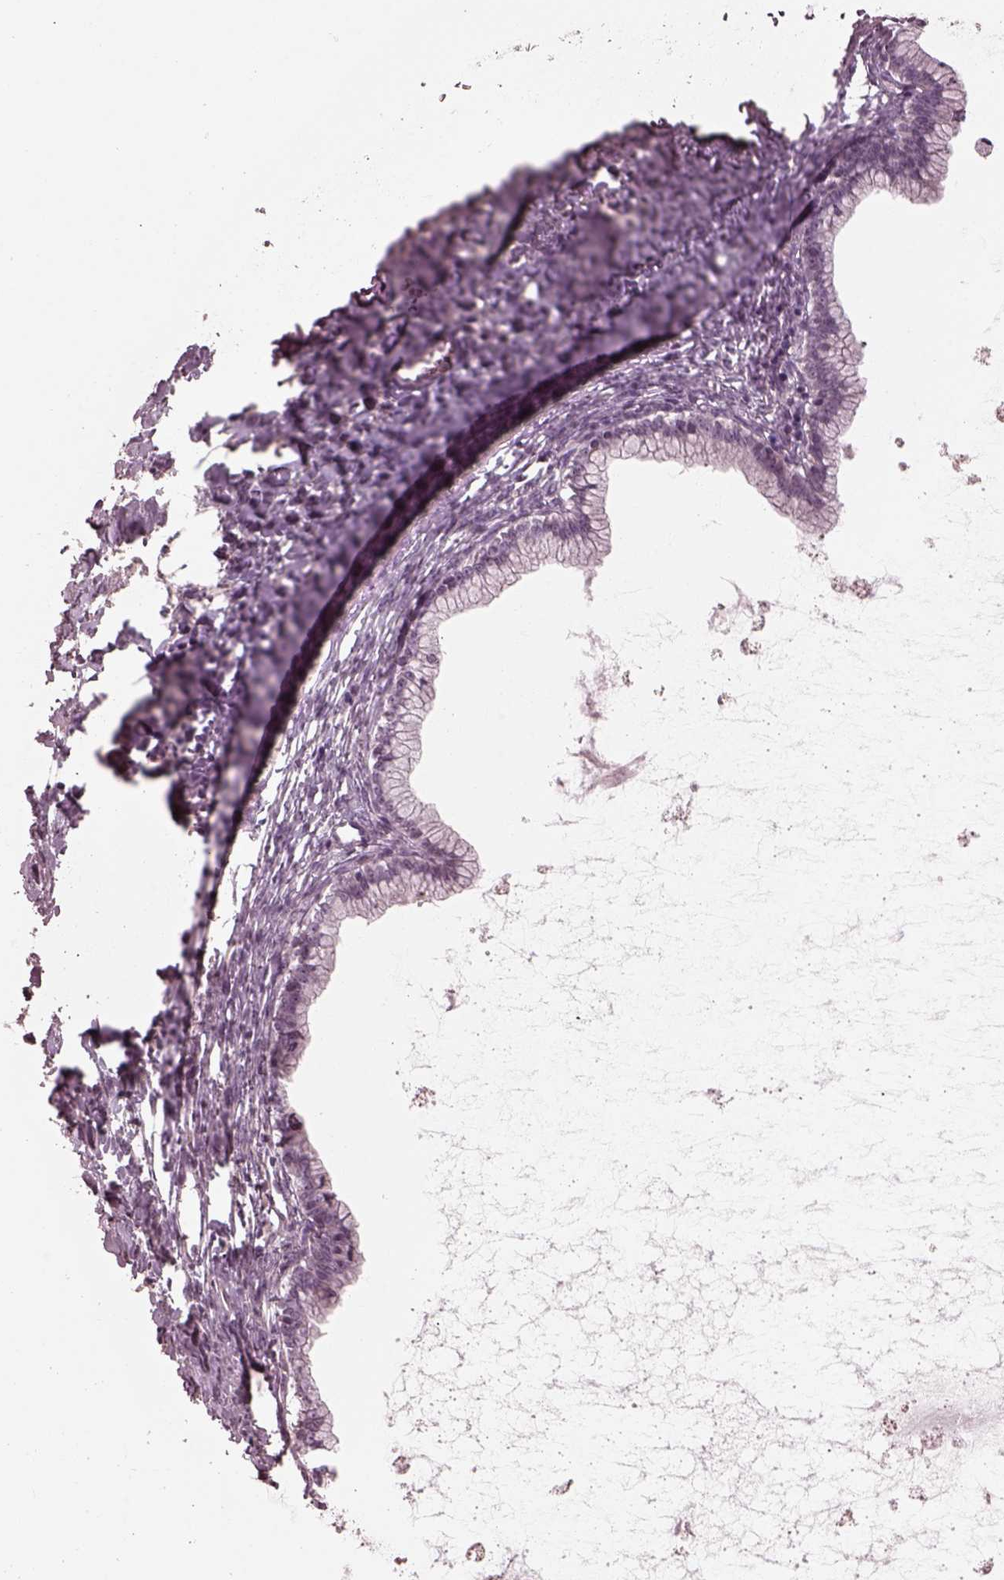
{"staining": {"intensity": "negative", "quantity": "none", "location": "none"}, "tissue": "ovarian cancer", "cell_type": "Tumor cells", "image_type": "cancer", "snomed": [{"axis": "morphology", "description": "Cystadenocarcinoma, mucinous, NOS"}, {"axis": "topography", "description": "Ovary"}], "caption": "Tumor cells are negative for brown protein staining in ovarian cancer (mucinous cystadenocarcinoma).", "gene": "TLX3", "patient": {"sex": "female", "age": 41}}